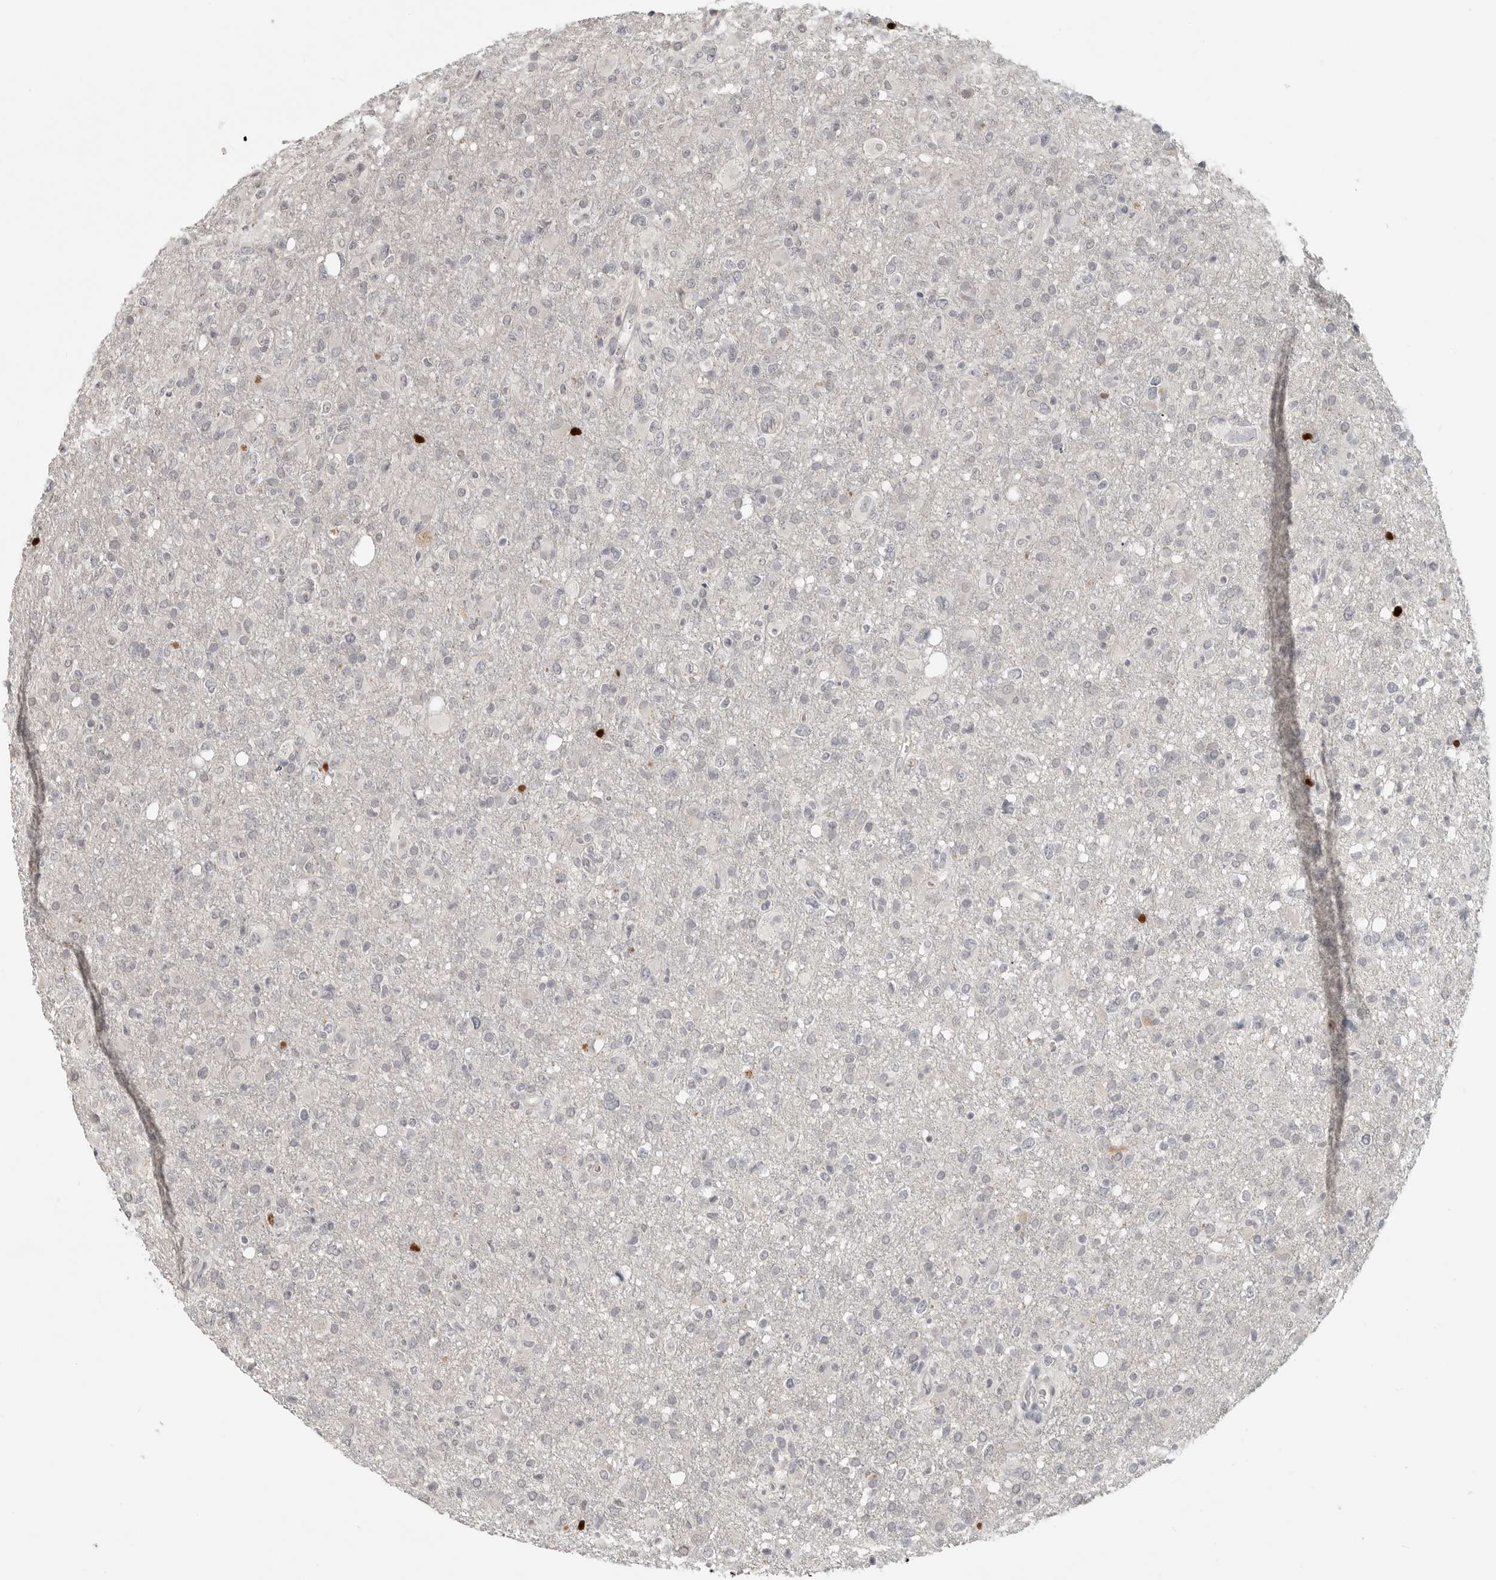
{"staining": {"intensity": "negative", "quantity": "none", "location": "none"}, "tissue": "glioma", "cell_type": "Tumor cells", "image_type": "cancer", "snomed": [{"axis": "morphology", "description": "Glioma, malignant, High grade"}, {"axis": "topography", "description": "Brain"}], "caption": "IHC photomicrograph of neoplastic tissue: high-grade glioma (malignant) stained with DAB displays no significant protein positivity in tumor cells.", "gene": "FOXP3", "patient": {"sex": "female", "age": 57}}